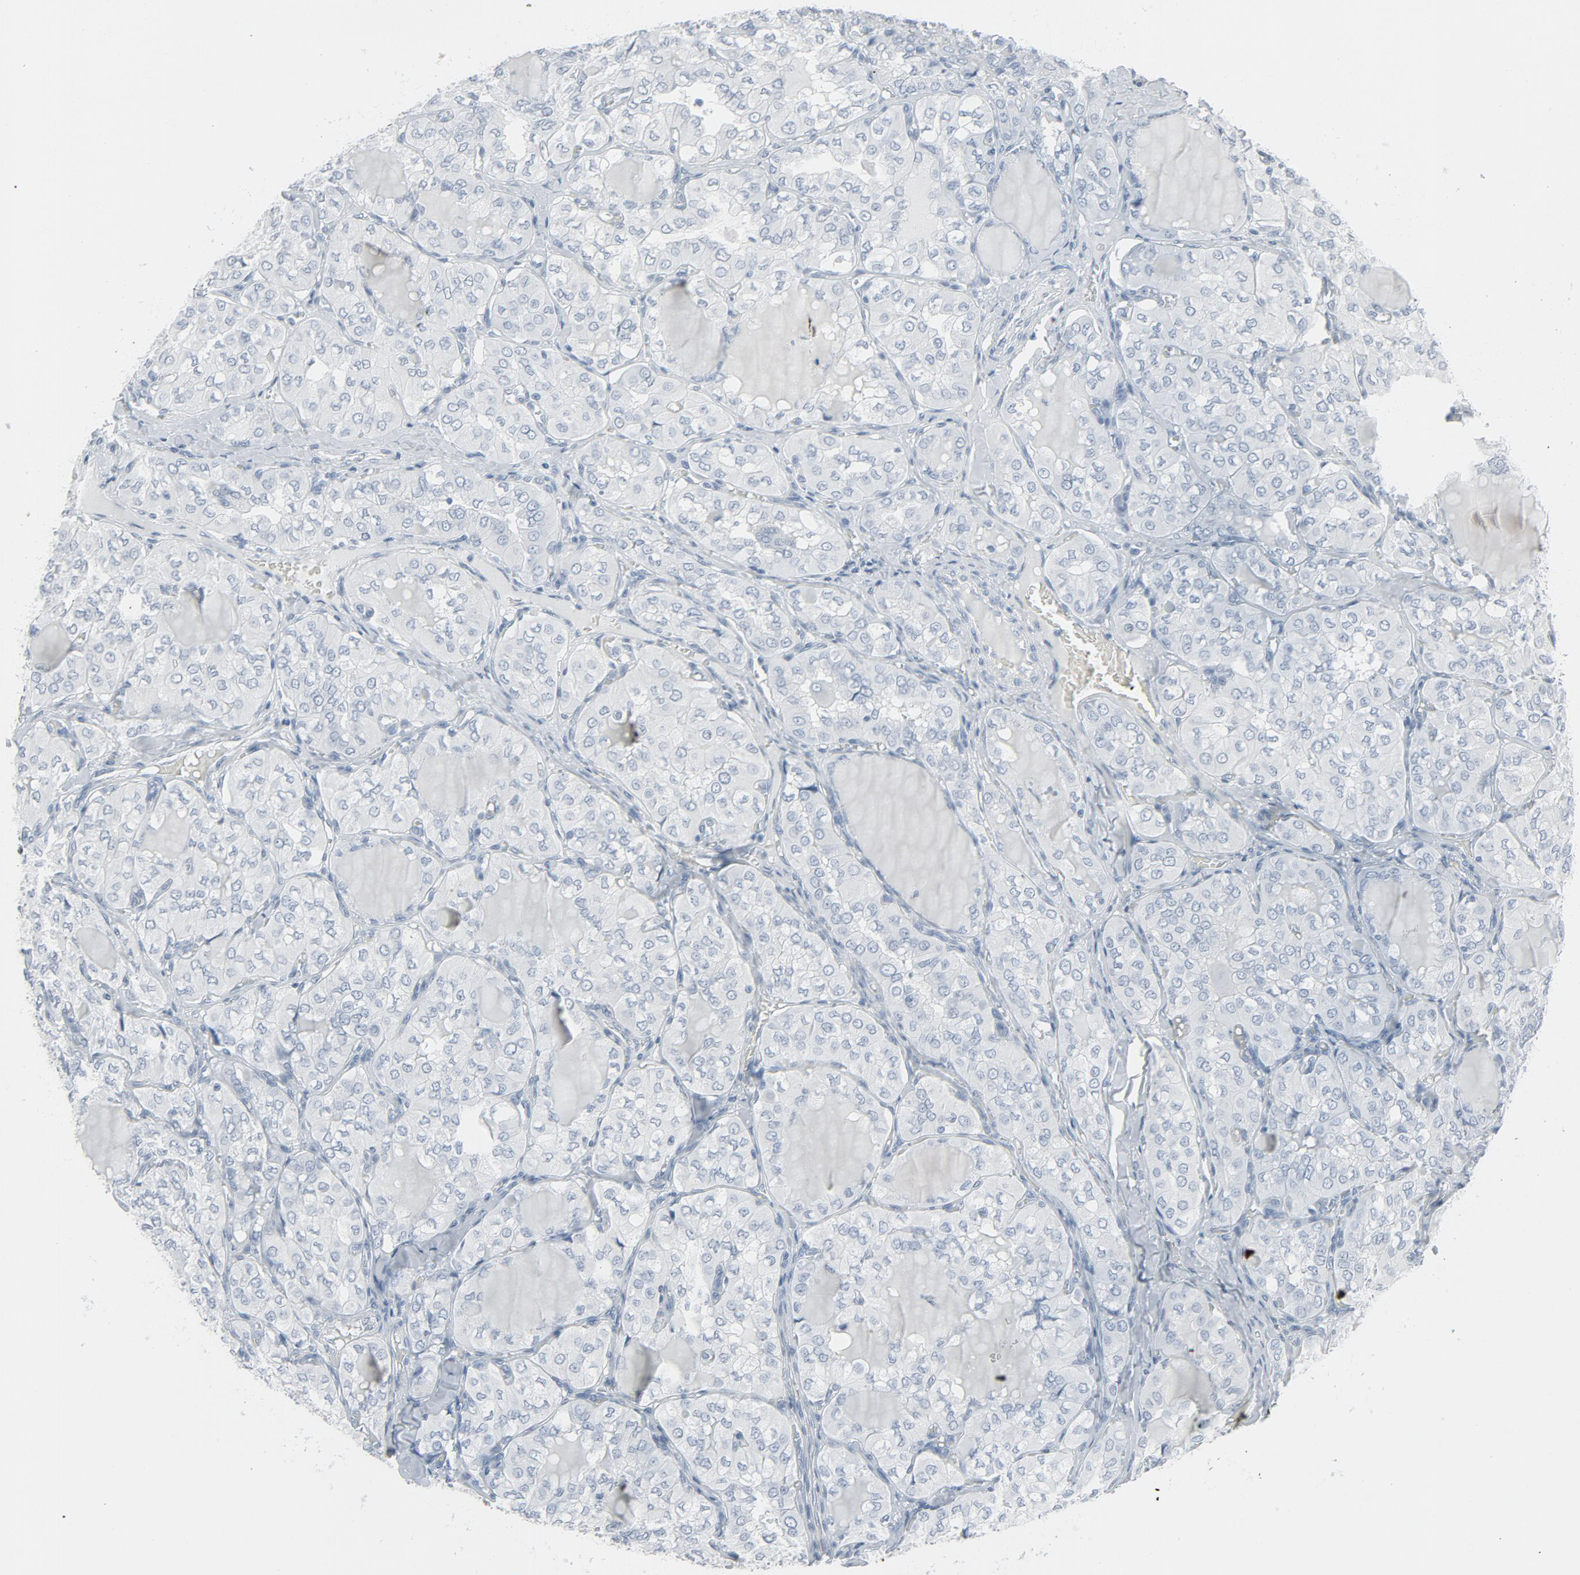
{"staining": {"intensity": "negative", "quantity": "none", "location": "none"}, "tissue": "thyroid cancer", "cell_type": "Tumor cells", "image_type": "cancer", "snomed": [{"axis": "morphology", "description": "Papillary adenocarcinoma, NOS"}, {"axis": "topography", "description": "Thyroid gland"}], "caption": "IHC histopathology image of papillary adenocarcinoma (thyroid) stained for a protein (brown), which demonstrates no staining in tumor cells.", "gene": "FGFR3", "patient": {"sex": "male", "age": 20}}